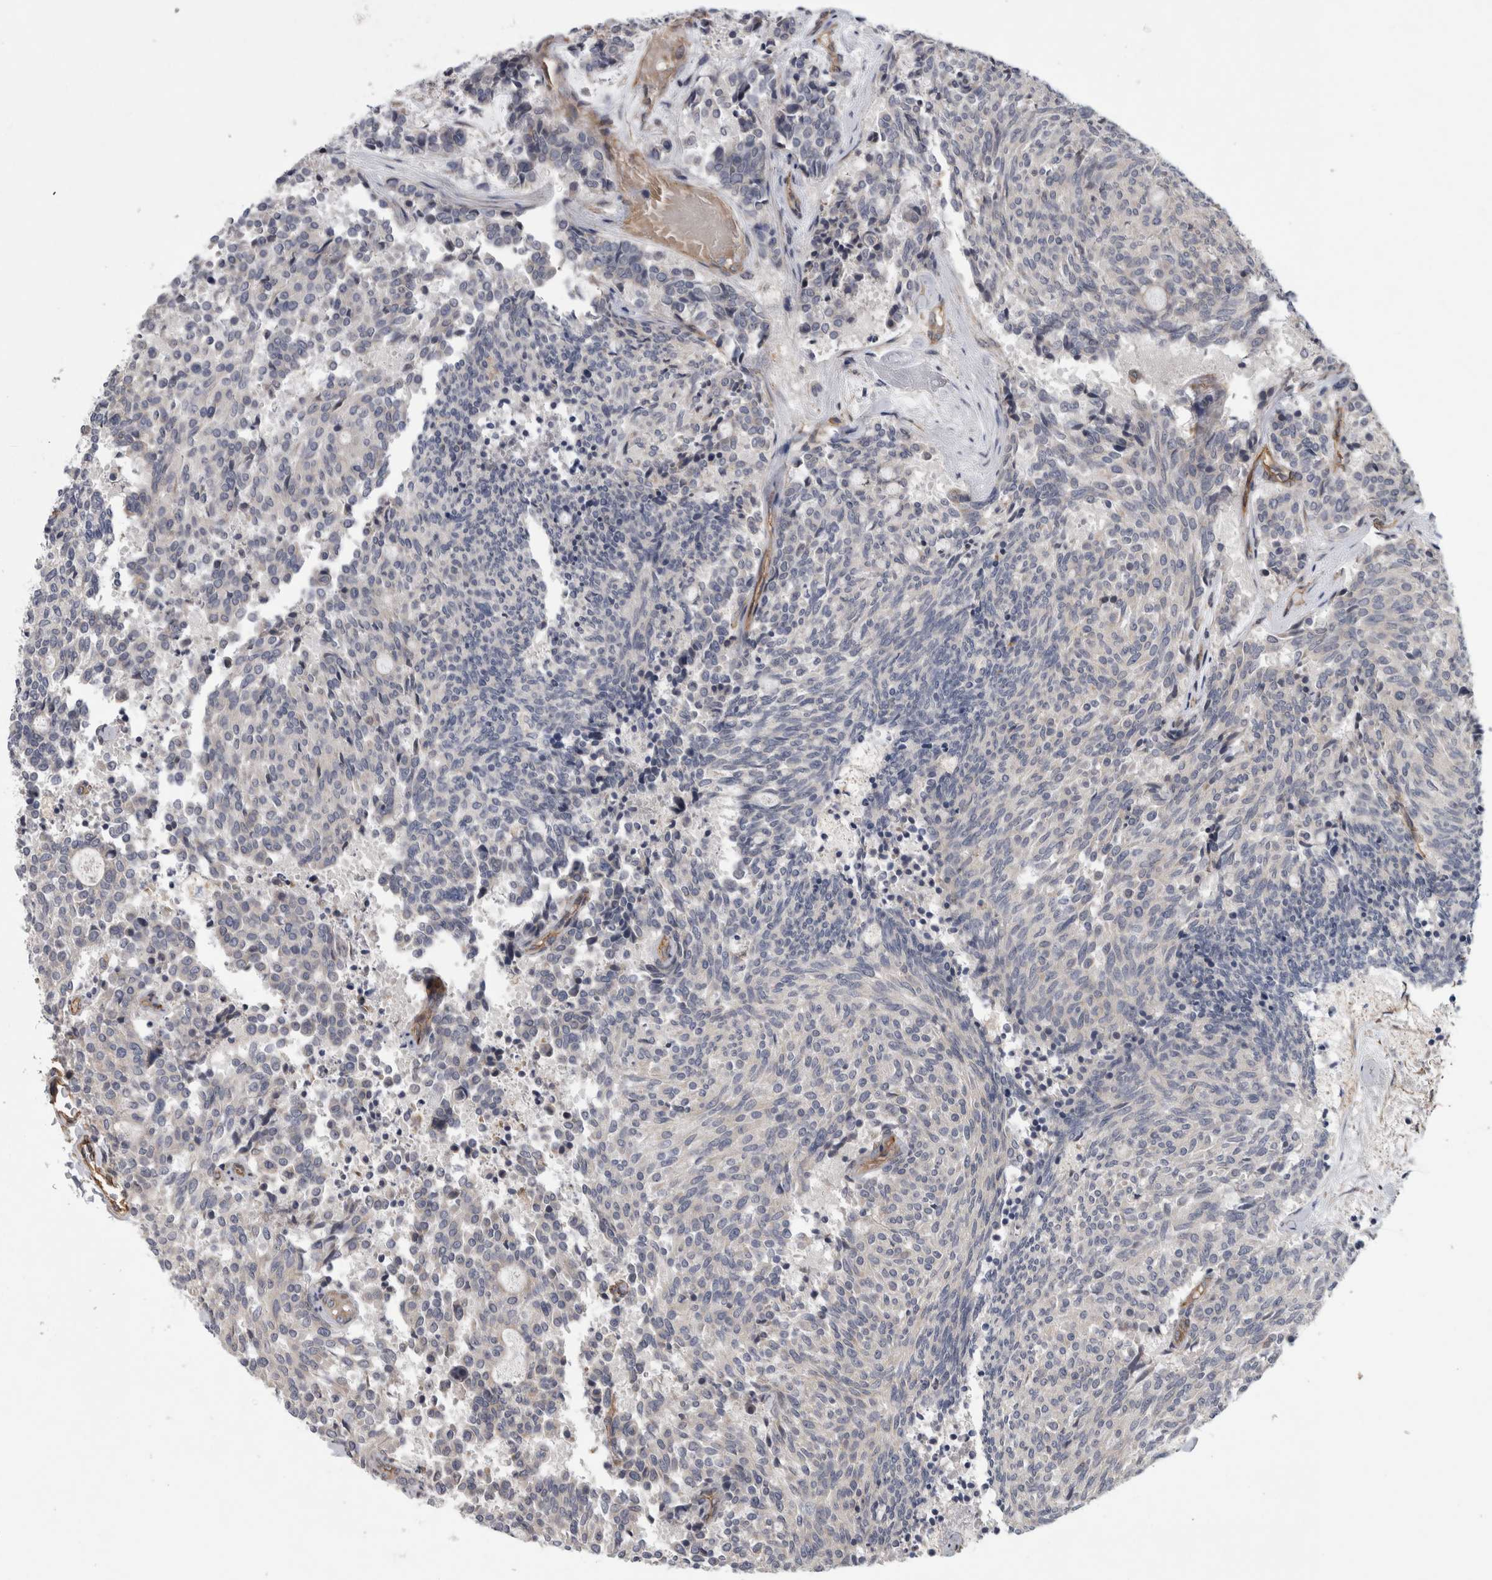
{"staining": {"intensity": "negative", "quantity": "none", "location": "none"}, "tissue": "carcinoid", "cell_type": "Tumor cells", "image_type": "cancer", "snomed": [{"axis": "morphology", "description": "Carcinoid, malignant, NOS"}, {"axis": "topography", "description": "Pancreas"}], "caption": "This is a photomicrograph of IHC staining of malignant carcinoid, which shows no expression in tumor cells.", "gene": "ANKFY1", "patient": {"sex": "female", "age": 54}}